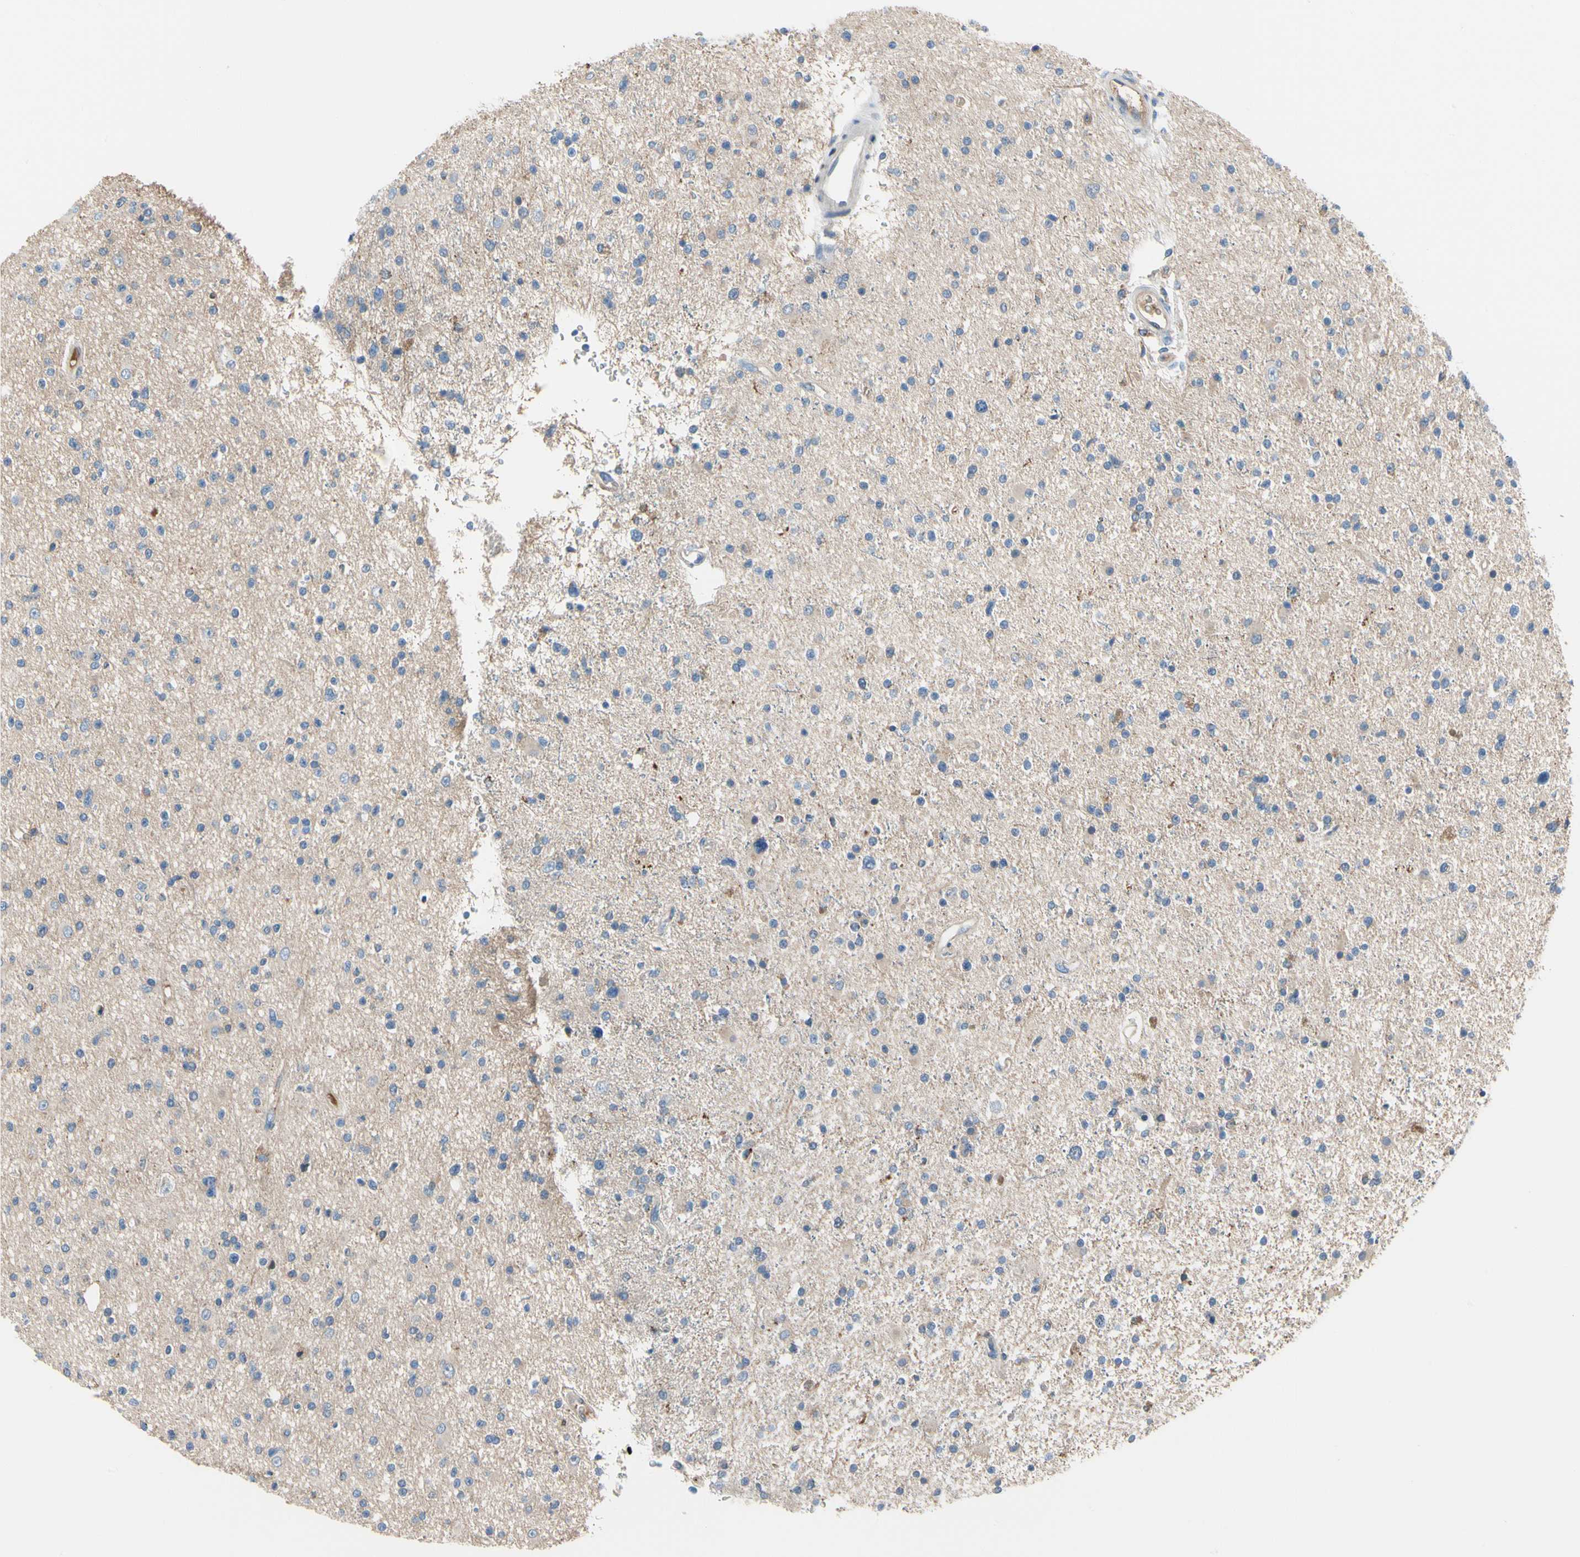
{"staining": {"intensity": "negative", "quantity": "none", "location": "none"}, "tissue": "glioma", "cell_type": "Tumor cells", "image_type": "cancer", "snomed": [{"axis": "morphology", "description": "Glioma, malignant, High grade"}, {"axis": "topography", "description": "Brain"}], "caption": "Immunohistochemistry (IHC) image of neoplastic tissue: human malignant glioma (high-grade) stained with DAB demonstrates no significant protein staining in tumor cells.", "gene": "HJURP", "patient": {"sex": "male", "age": 33}}